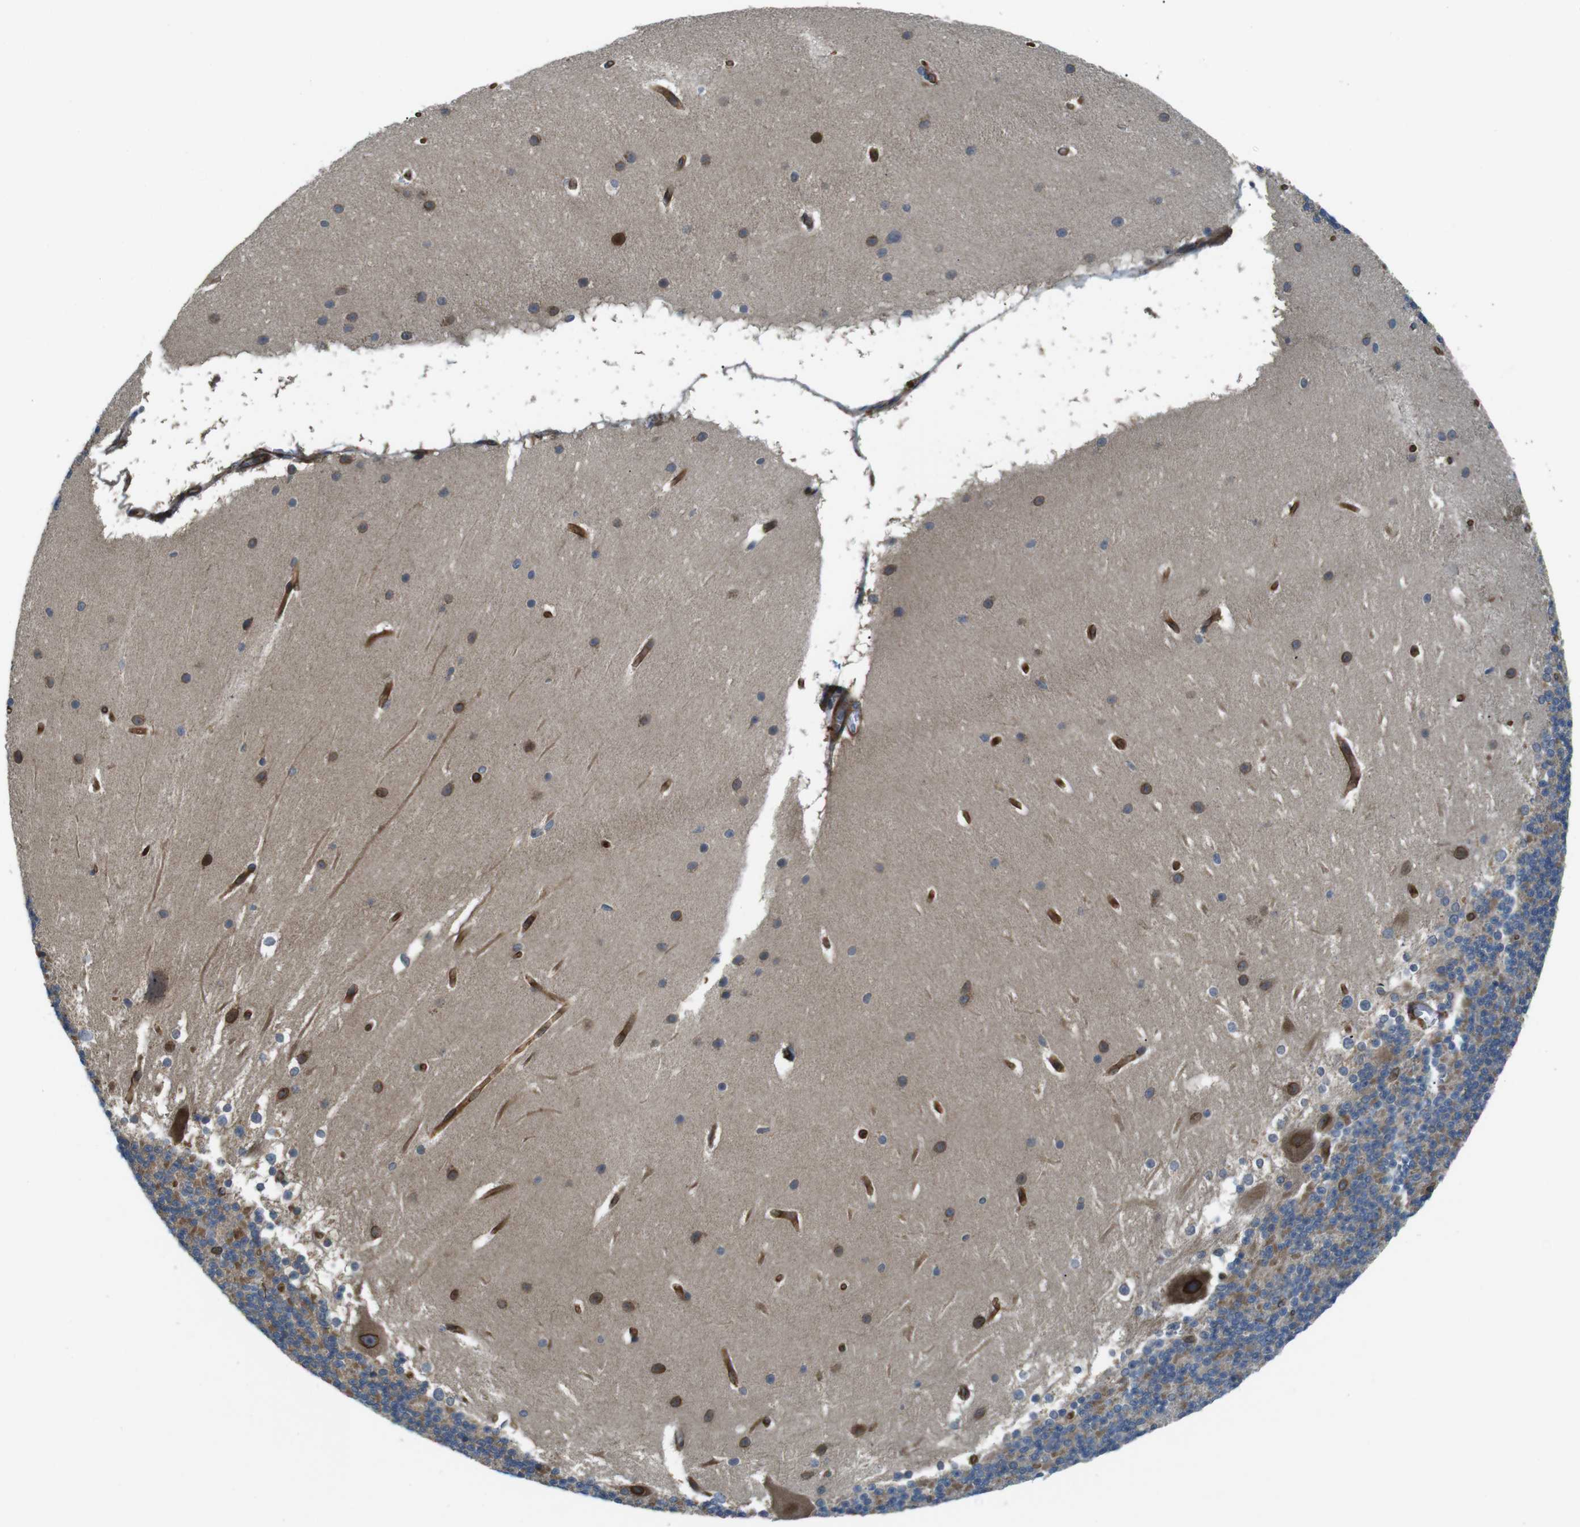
{"staining": {"intensity": "moderate", "quantity": ">75%", "location": "cytoplasmic/membranous,nuclear"}, "tissue": "cerebellum", "cell_type": "Cells in granular layer", "image_type": "normal", "snomed": [{"axis": "morphology", "description": "Normal tissue, NOS"}, {"axis": "topography", "description": "Cerebellum"}], "caption": "The micrograph exhibits staining of normal cerebellum, revealing moderate cytoplasmic/membranous,nuclear protein staining (brown color) within cells in granular layer.", "gene": "TSC1", "patient": {"sex": "female", "age": 19}}